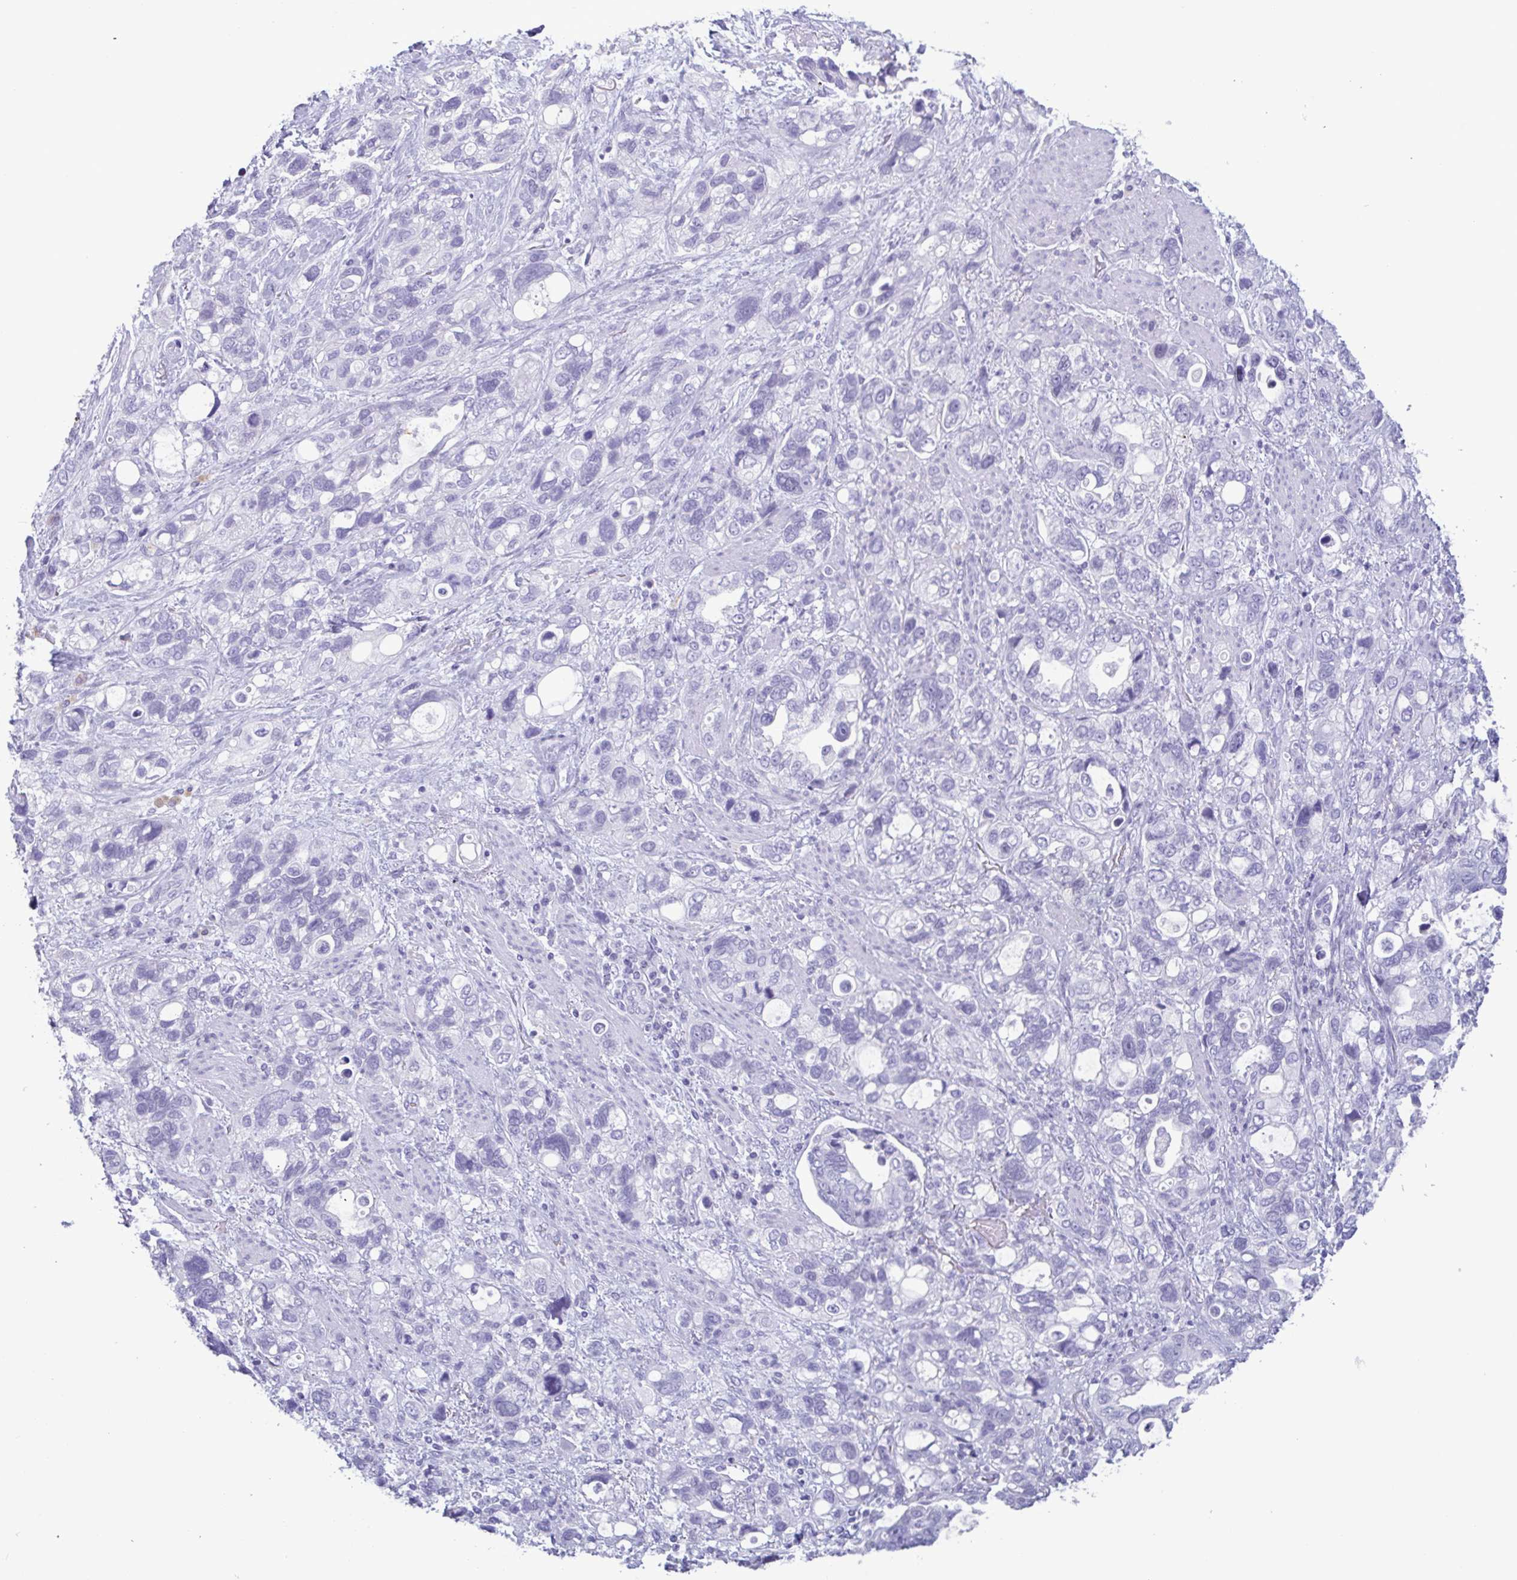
{"staining": {"intensity": "negative", "quantity": "none", "location": "none"}, "tissue": "stomach cancer", "cell_type": "Tumor cells", "image_type": "cancer", "snomed": [{"axis": "morphology", "description": "Adenocarcinoma, NOS"}, {"axis": "topography", "description": "Stomach, upper"}], "caption": "Tumor cells show no significant protein positivity in stomach cancer (adenocarcinoma).", "gene": "LTF", "patient": {"sex": "female", "age": 81}}